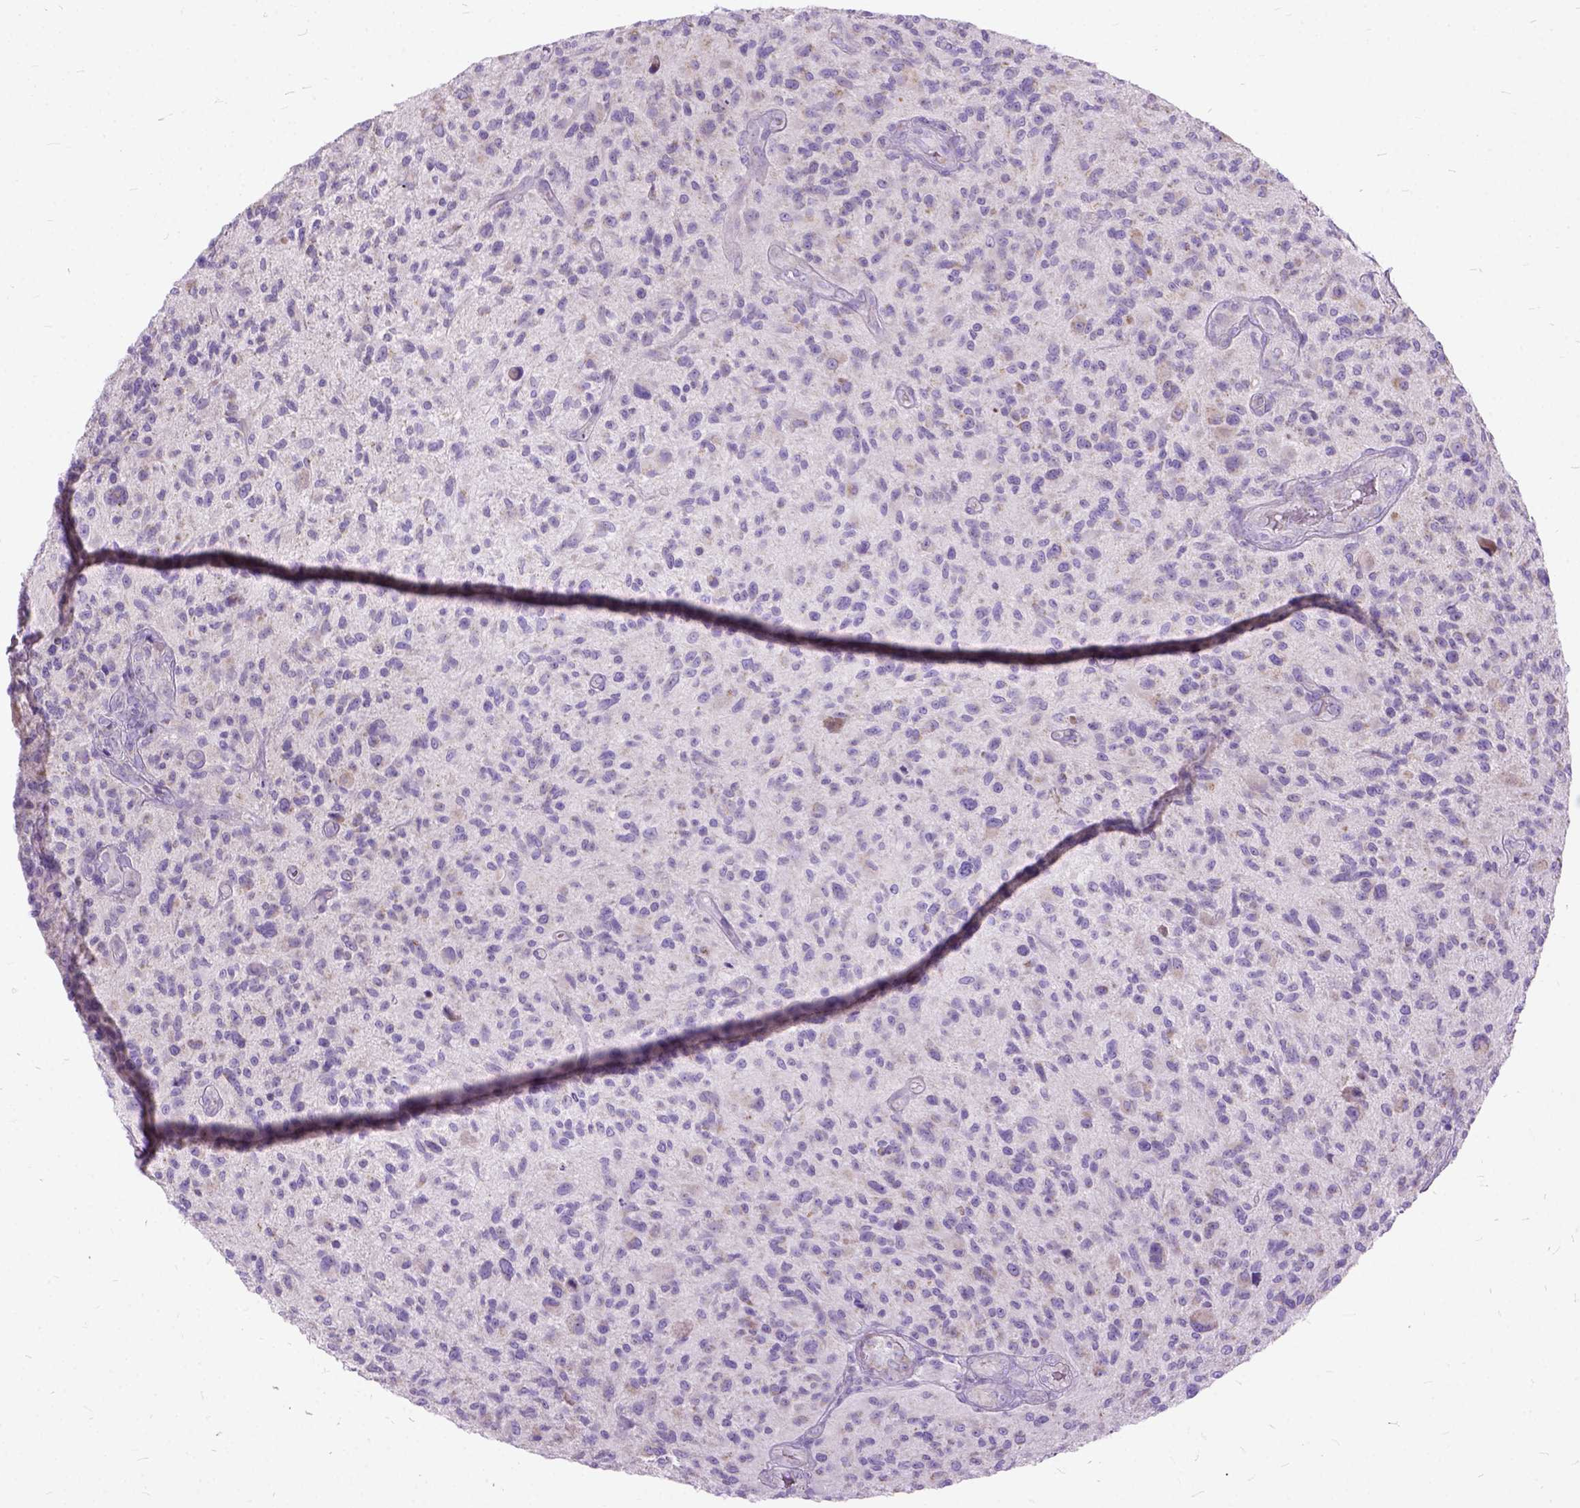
{"staining": {"intensity": "negative", "quantity": "none", "location": "none"}, "tissue": "glioma", "cell_type": "Tumor cells", "image_type": "cancer", "snomed": [{"axis": "morphology", "description": "Glioma, malignant, High grade"}, {"axis": "topography", "description": "Brain"}], "caption": "This is an IHC photomicrograph of human high-grade glioma (malignant). There is no positivity in tumor cells.", "gene": "CTAG2", "patient": {"sex": "male", "age": 47}}